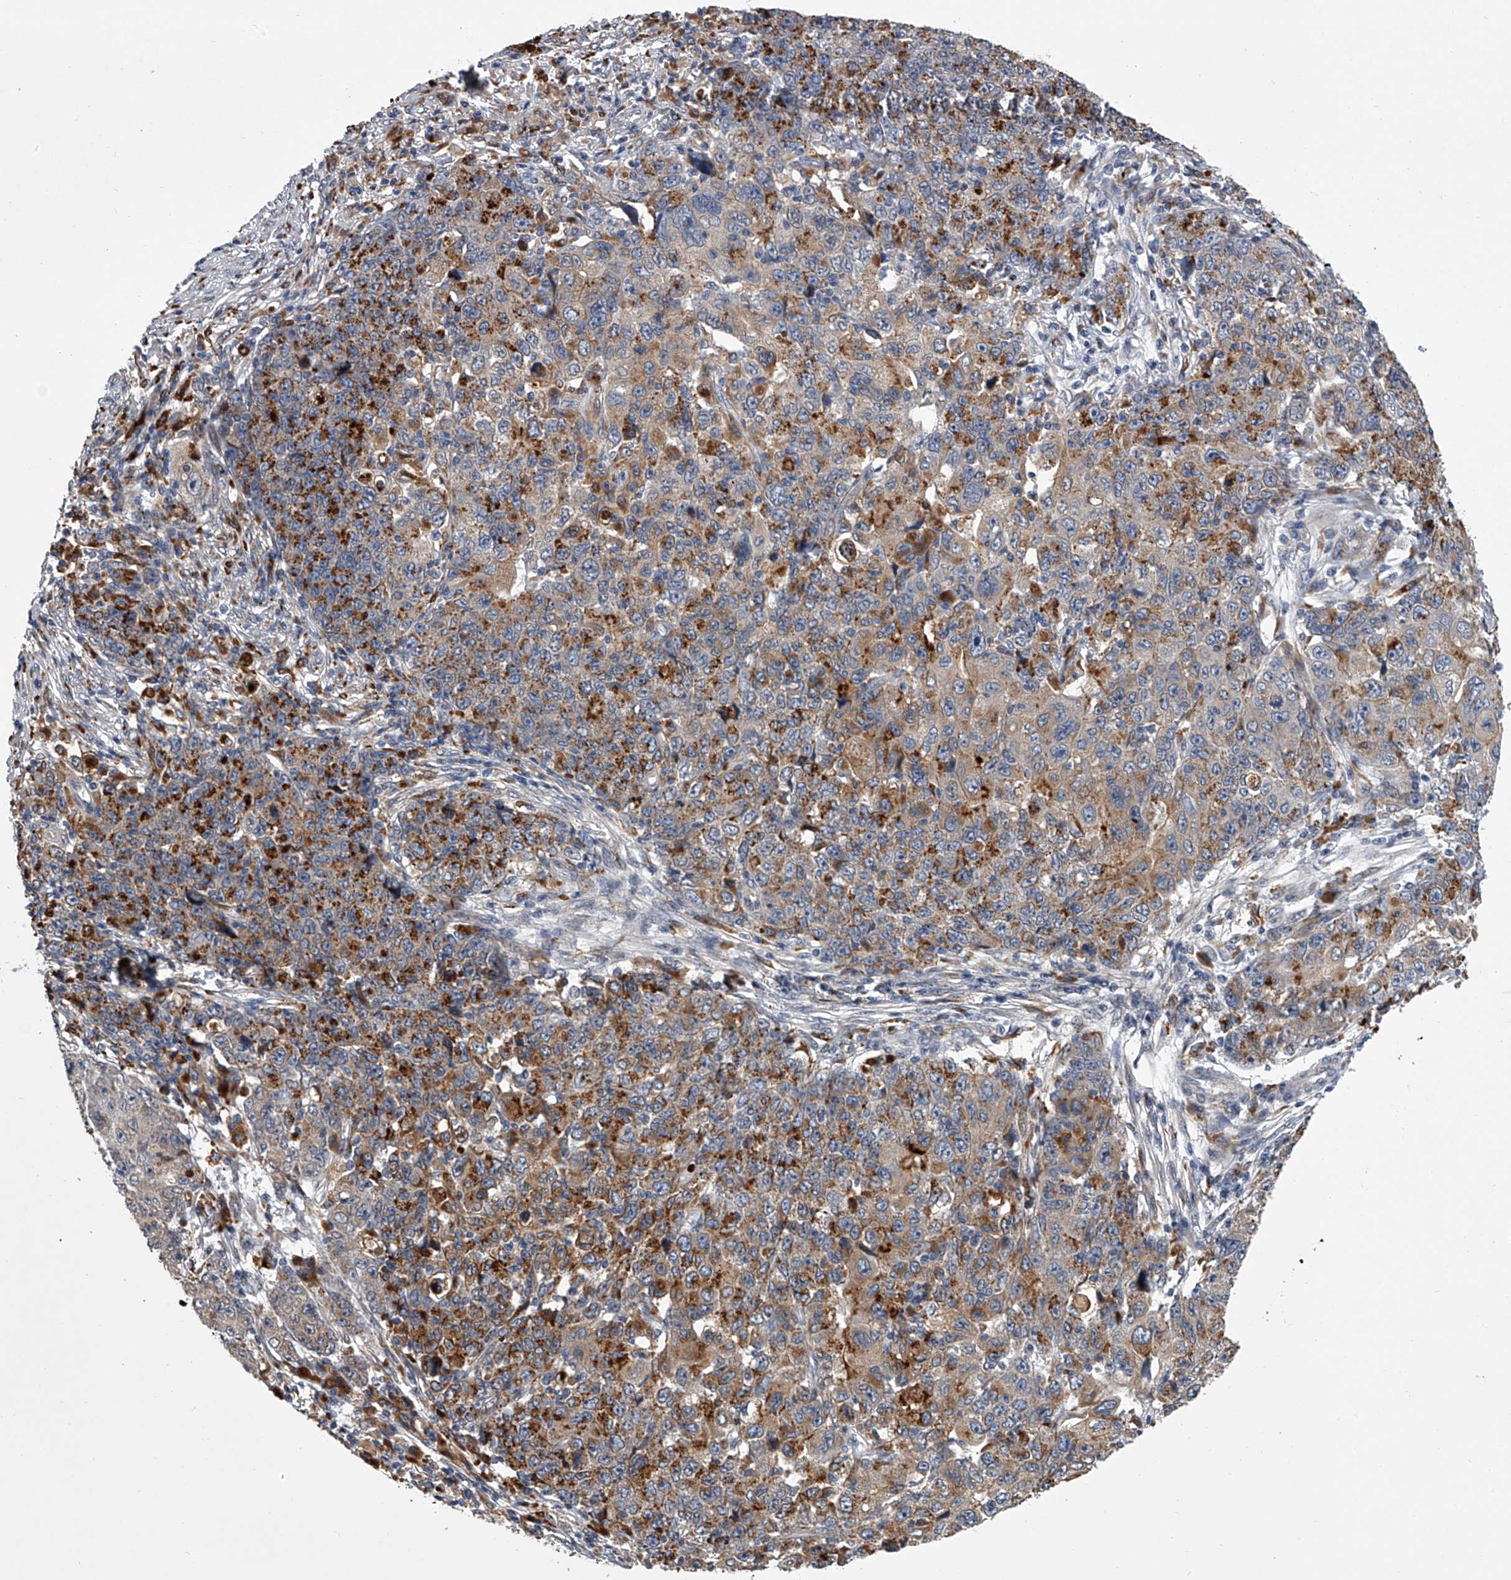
{"staining": {"intensity": "moderate", "quantity": "<25%", "location": "cytoplasmic/membranous"}, "tissue": "ovarian cancer", "cell_type": "Tumor cells", "image_type": "cancer", "snomed": [{"axis": "morphology", "description": "Carcinoma, endometroid"}, {"axis": "topography", "description": "Ovary"}], "caption": "Endometroid carcinoma (ovarian) stained for a protein displays moderate cytoplasmic/membranous positivity in tumor cells.", "gene": "TRIM8", "patient": {"sex": "female", "age": 42}}